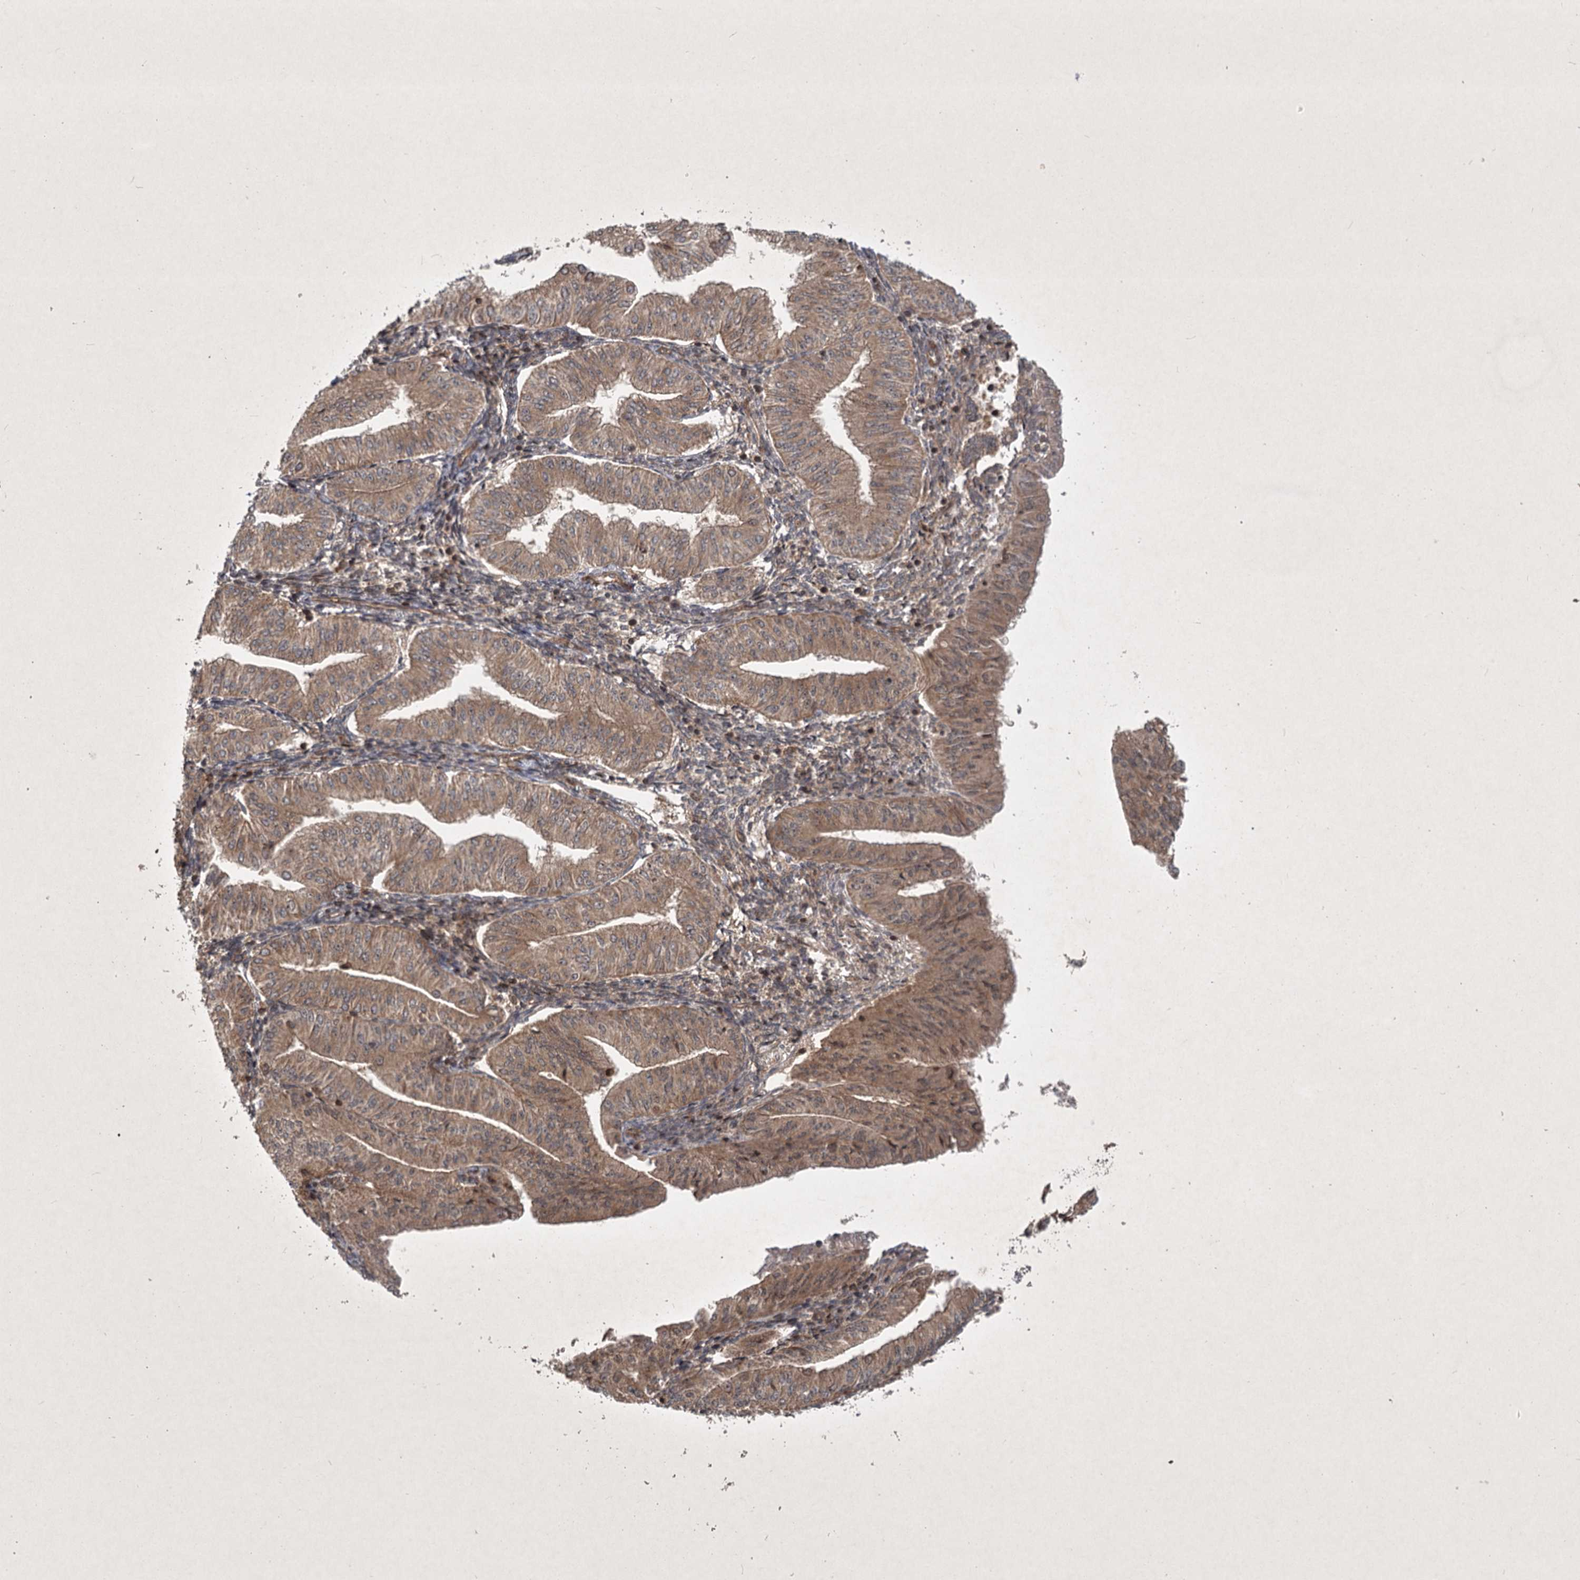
{"staining": {"intensity": "moderate", "quantity": ">75%", "location": "cytoplasmic/membranous"}, "tissue": "endometrial cancer", "cell_type": "Tumor cells", "image_type": "cancer", "snomed": [{"axis": "morphology", "description": "Normal tissue, NOS"}, {"axis": "morphology", "description": "Adenocarcinoma, NOS"}, {"axis": "topography", "description": "Endometrium"}], "caption": "A histopathology image showing moderate cytoplasmic/membranous staining in approximately >75% of tumor cells in endometrial cancer, as visualized by brown immunohistochemical staining.", "gene": "INSIG2", "patient": {"sex": "female", "age": 53}}